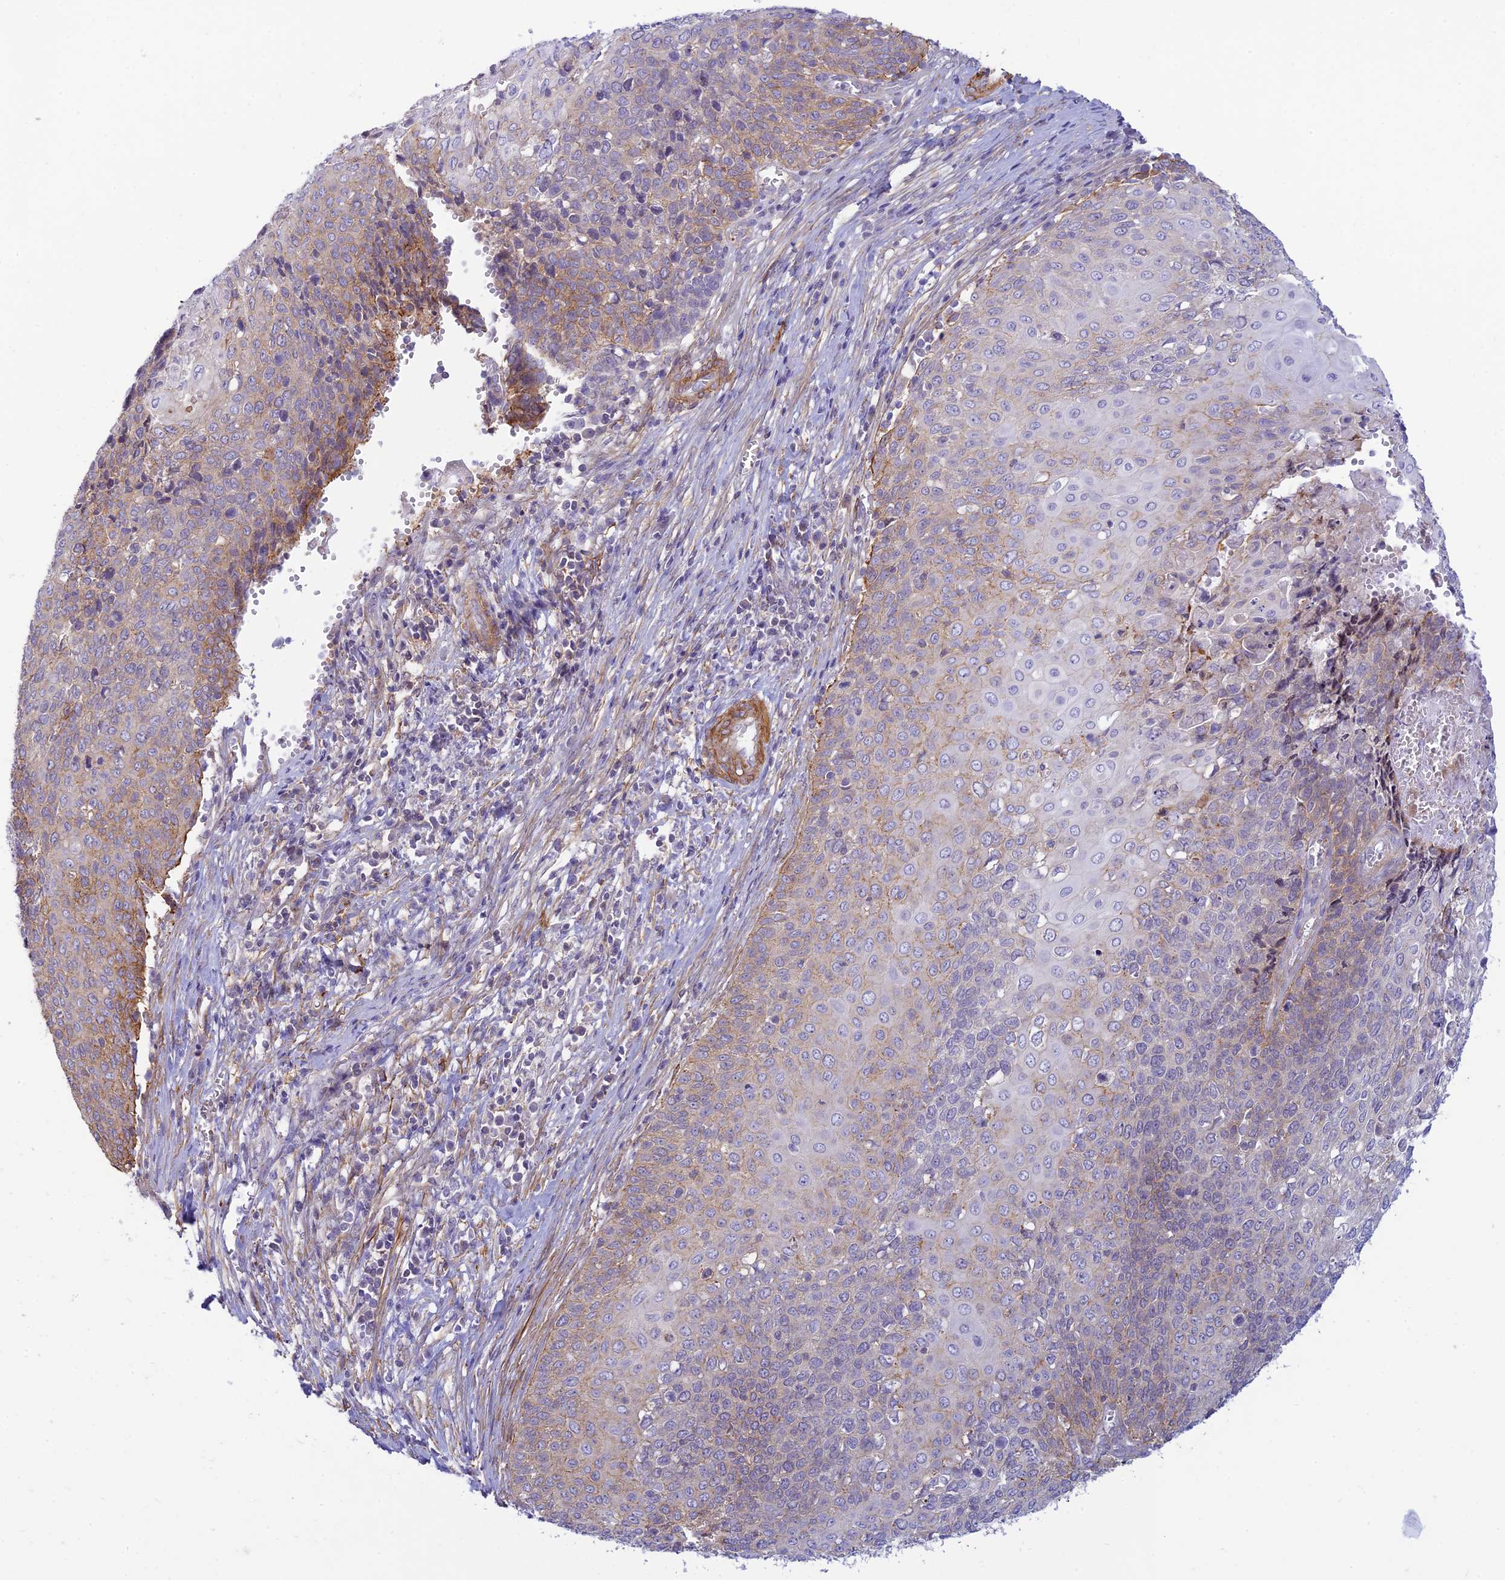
{"staining": {"intensity": "moderate", "quantity": "<25%", "location": "cytoplasmic/membranous"}, "tissue": "cervical cancer", "cell_type": "Tumor cells", "image_type": "cancer", "snomed": [{"axis": "morphology", "description": "Squamous cell carcinoma, NOS"}, {"axis": "topography", "description": "Cervix"}], "caption": "About <25% of tumor cells in human squamous cell carcinoma (cervical) demonstrate moderate cytoplasmic/membranous protein positivity as visualized by brown immunohistochemical staining.", "gene": "FBXW4", "patient": {"sex": "female", "age": 39}}